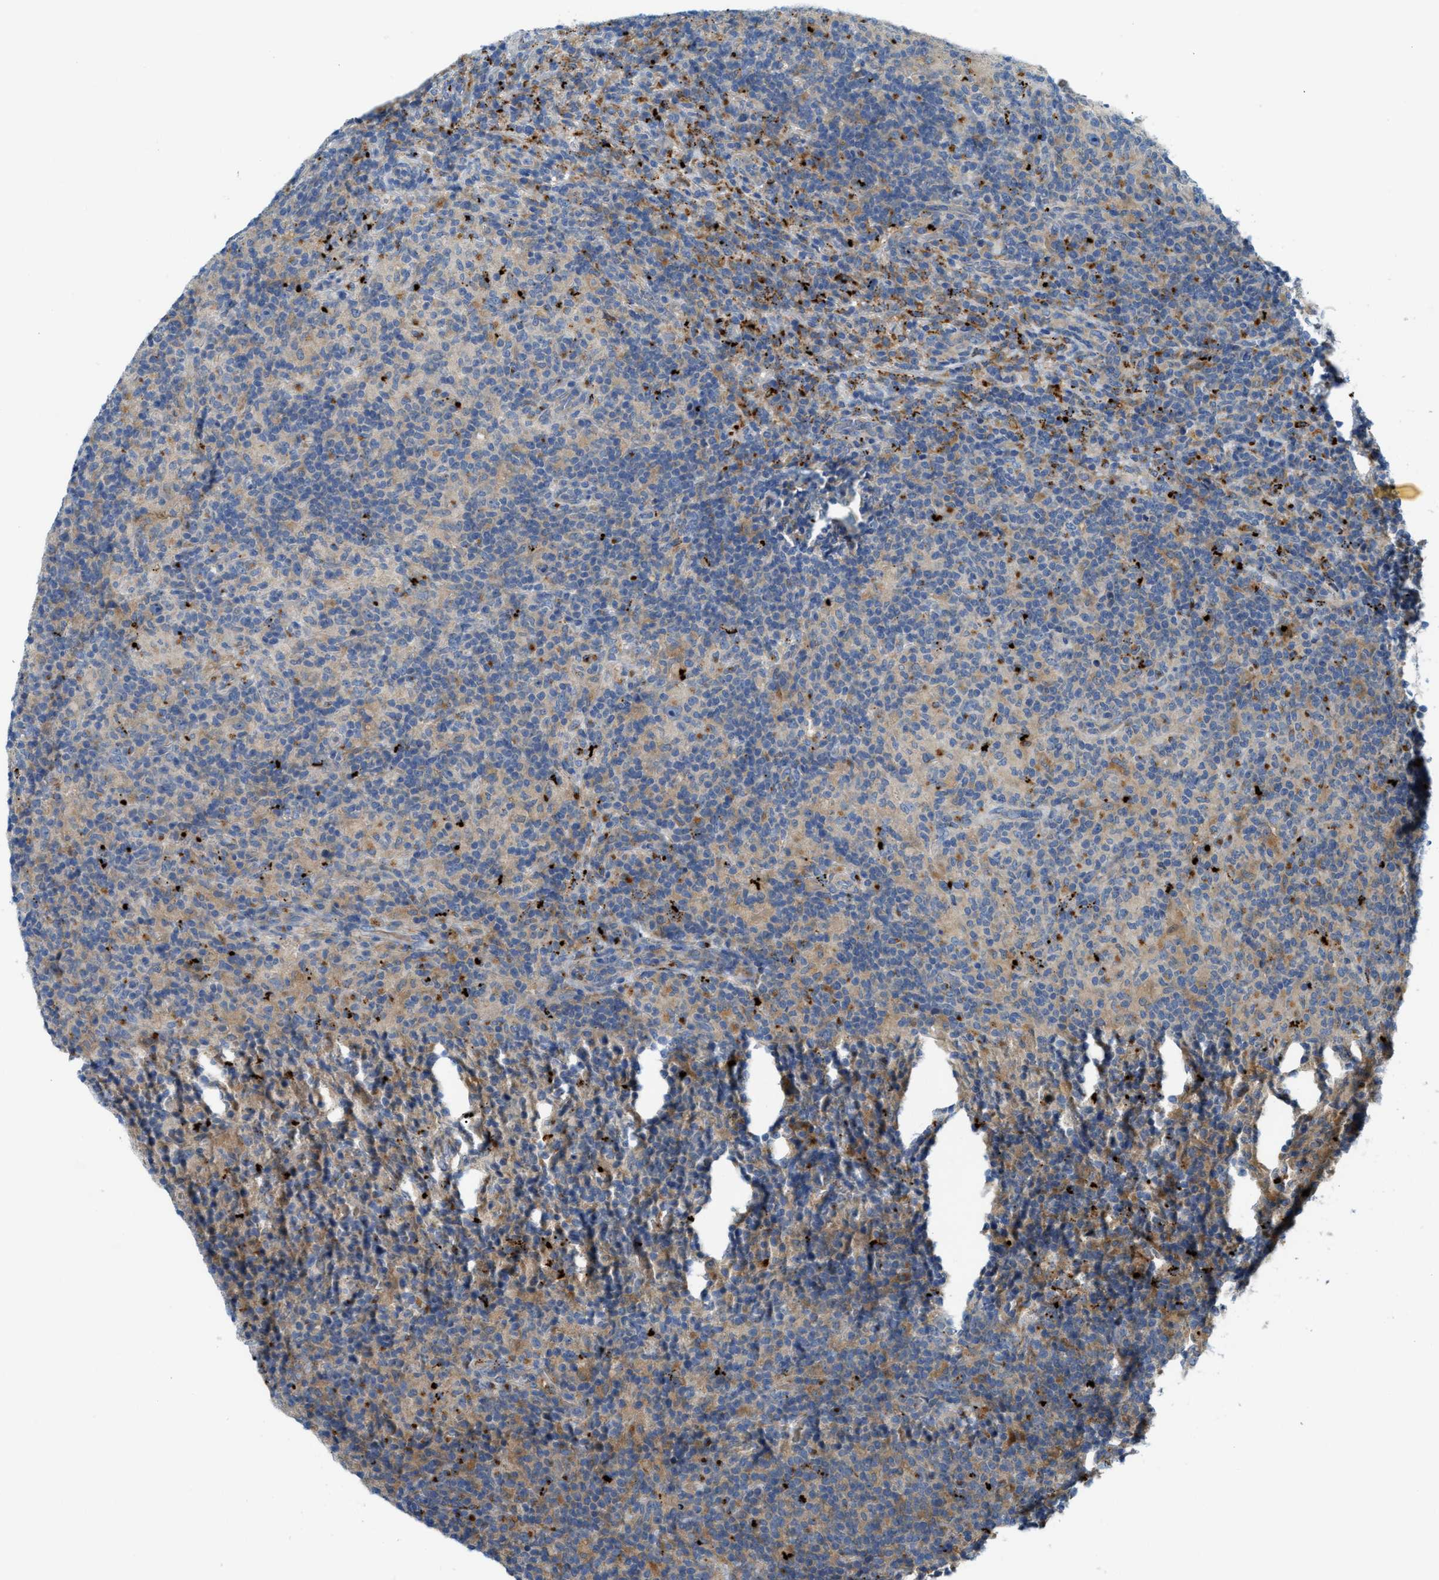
{"staining": {"intensity": "negative", "quantity": "none", "location": "none"}, "tissue": "lymphoma", "cell_type": "Tumor cells", "image_type": "cancer", "snomed": [{"axis": "morphology", "description": "Hodgkin's disease, NOS"}, {"axis": "topography", "description": "Lymph node"}], "caption": "Human lymphoma stained for a protein using immunohistochemistry (IHC) reveals no positivity in tumor cells.", "gene": "KLHDC10", "patient": {"sex": "male", "age": 70}}